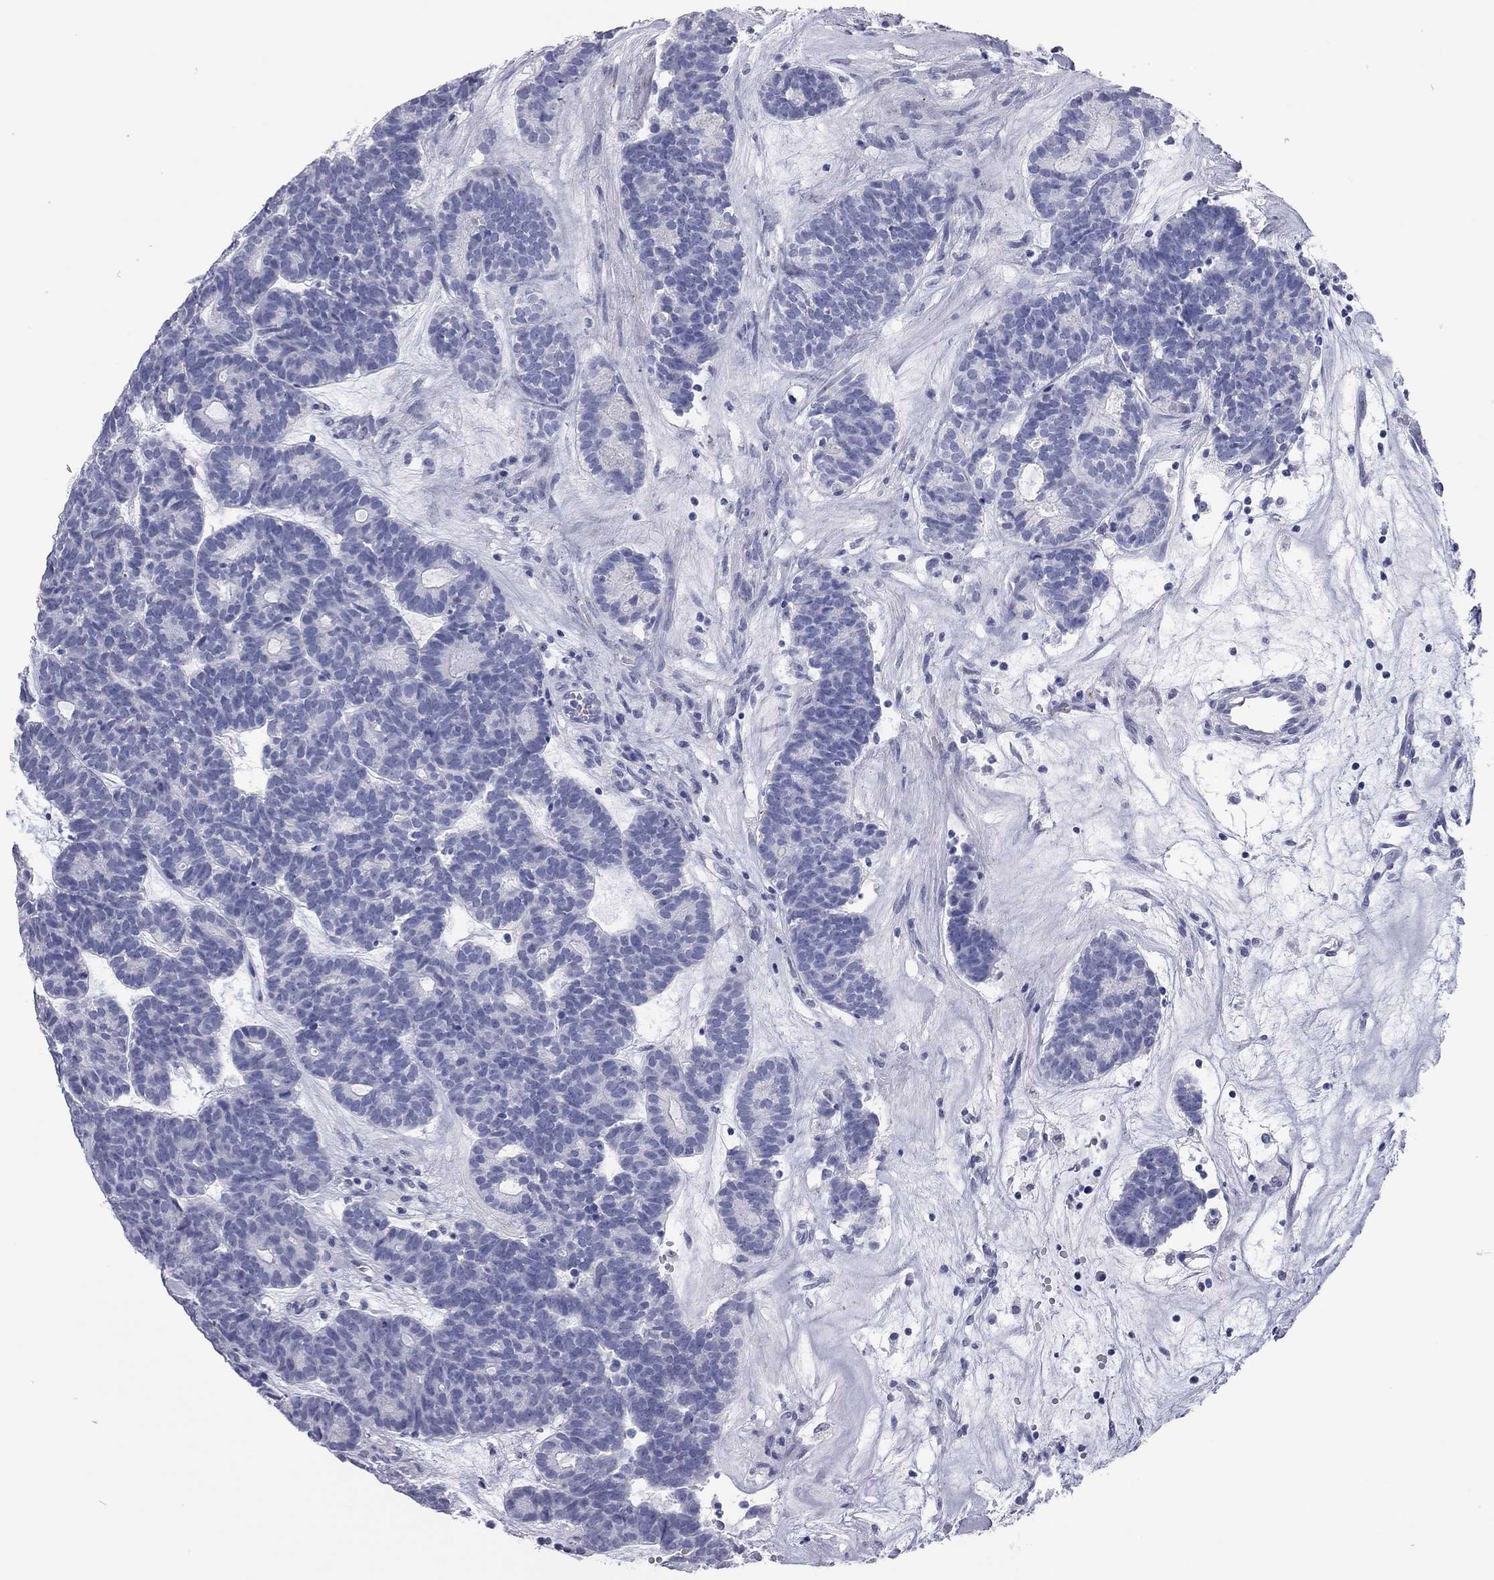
{"staining": {"intensity": "negative", "quantity": "none", "location": "none"}, "tissue": "head and neck cancer", "cell_type": "Tumor cells", "image_type": "cancer", "snomed": [{"axis": "morphology", "description": "Adenocarcinoma, NOS"}, {"axis": "topography", "description": "Head-Neck"}], "caption": "Immunohistochemistry (IHC) of head and neck cancer exhibits no positivity in tumor cells. (DAB IHC visualized using brightfield microscopy, high magnification).", "gene": "AK8", "patient": {"sex": "female", "age": 81}}